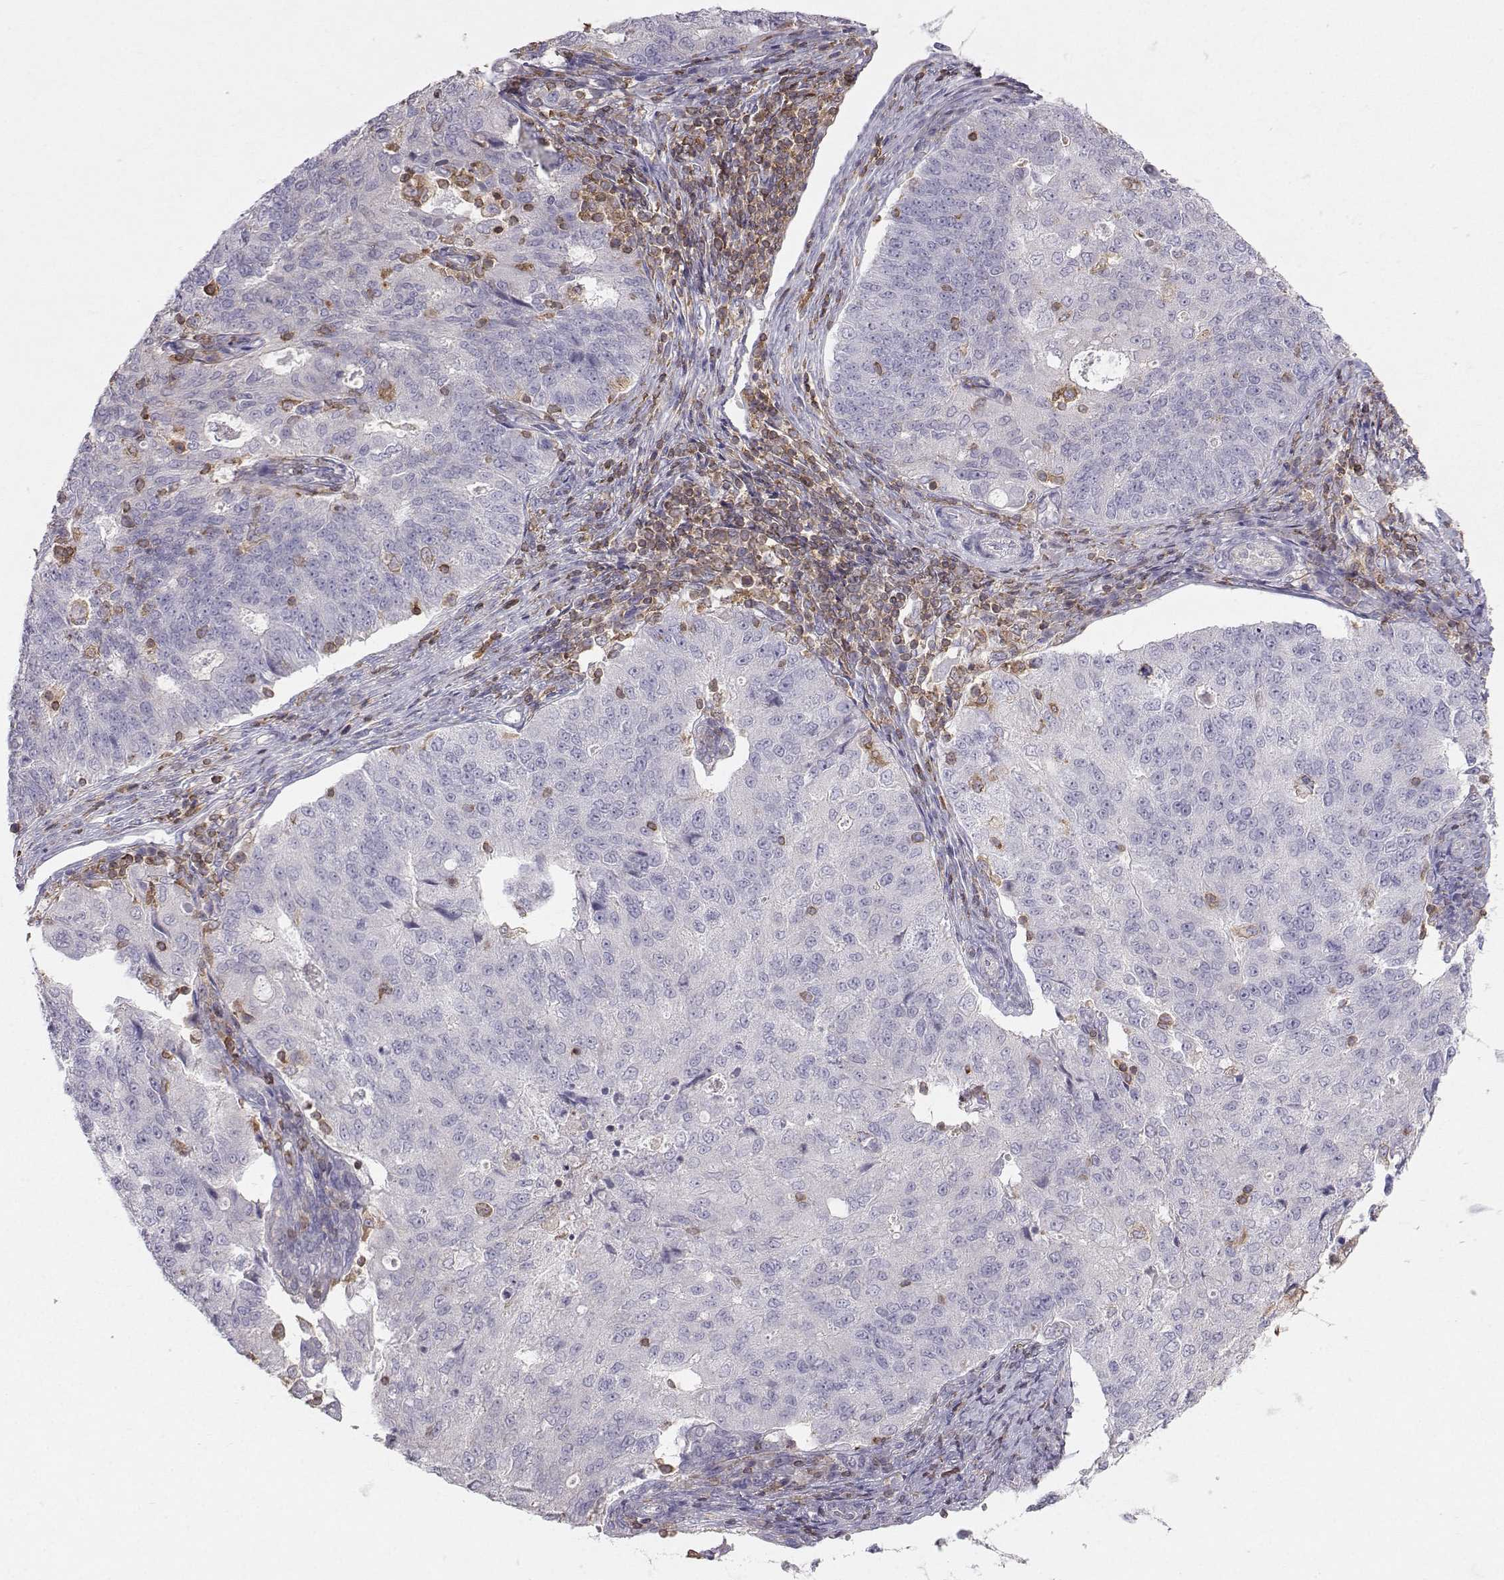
{"staining": {"intensity": "negative", "quantity": "none", "location": "none"}, "tissue": "endometrial cancer", "cell_type": "Tumor cells", "image_type": "cancer", "snomed": [{"axis": "morphology", "description": "Adenocarcinoma, NOS"}, {"axis": "topography", "description": "Endometrium"}], "caption": "High magnification brightfield microscopy of adenocarcinoma (endometrial) stained with DAB (brown) and counterstained with hematoxylin (blue): tumor cells show no significant expression.", "gene": "ZBTB32", "patient": {"sex": "female", "age": 43}}